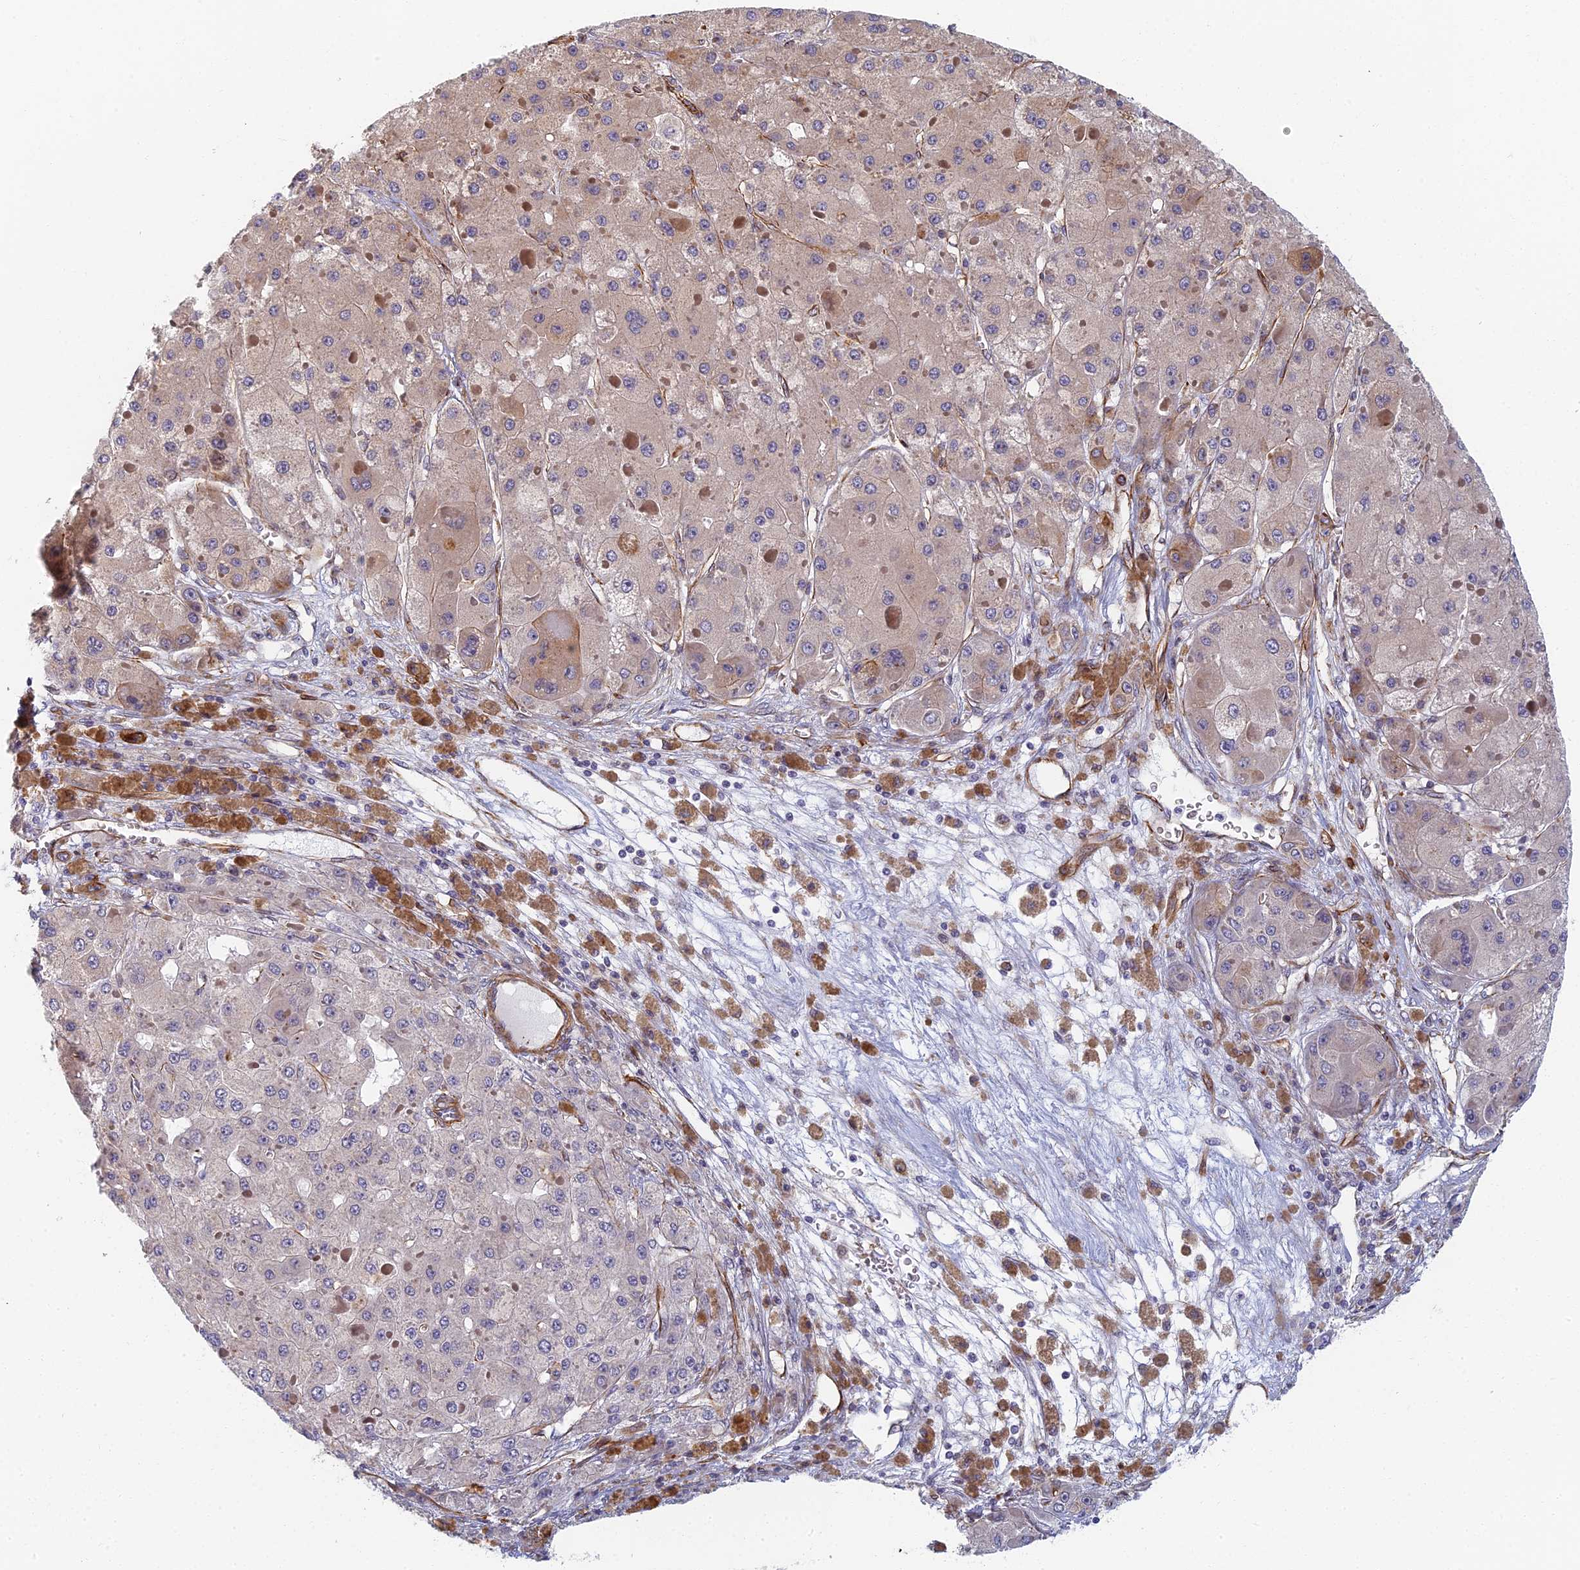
{"staining": {"intensity": "weak", "quantity": "<25%", "location": "cytoplasmic/membranous"}, "tissue": "liver cancer", "cell_type": "Tumor cells", "image_type": "cancer", "snomed": [{"axis": "morphology", "description": "Carcinoma, Hepatocellular, NOS"}, {"axis": "topography", "description": "Liver"}], "caption": "A high-resolution histopathology image shows IHC staining of liver cancer (hepatocellular carcinoma), which shows no significant expression in tumor cells.", "gene": "ABCB10", "patient": {"sex": "female", "age": 73}}